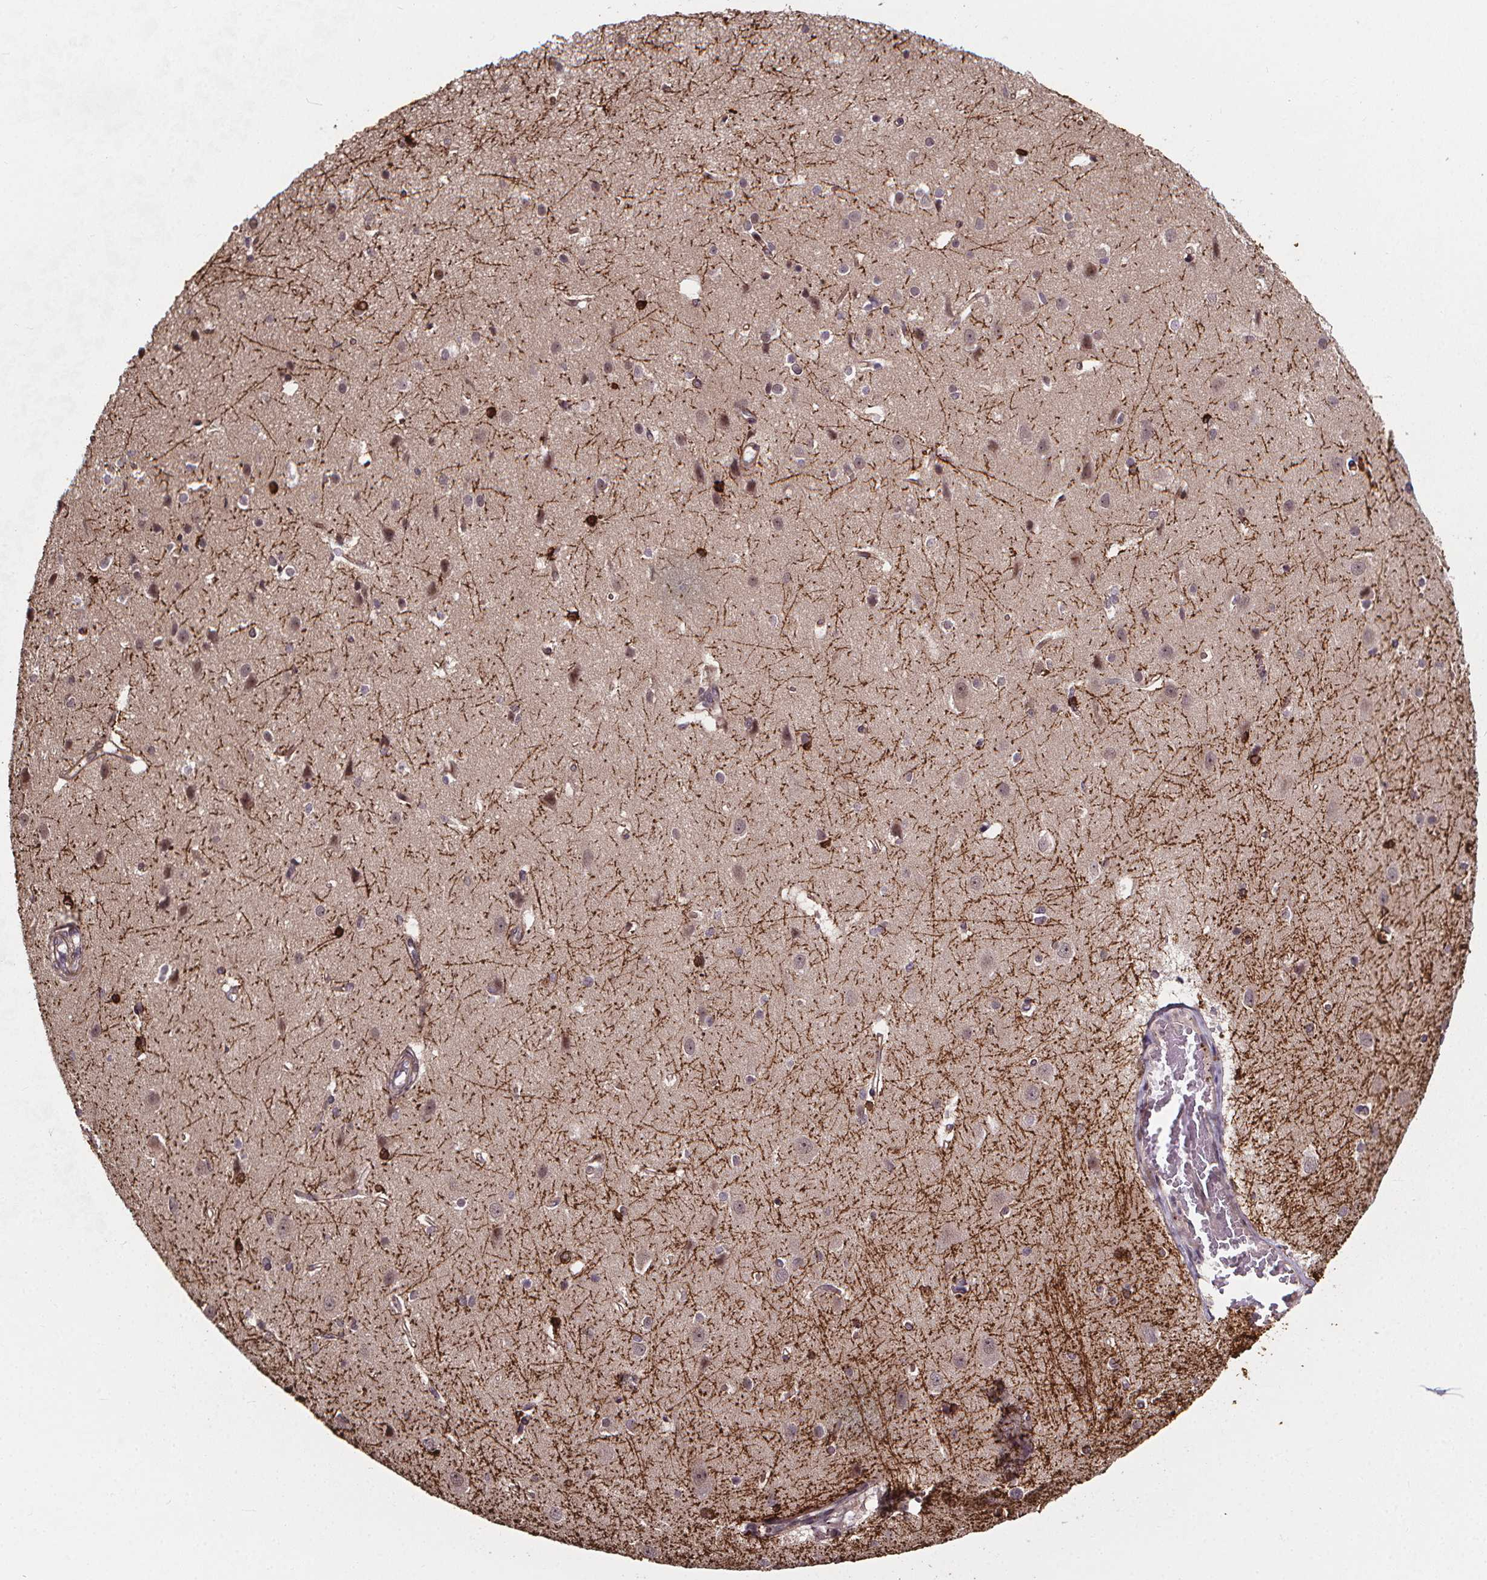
{"staining": {"intensity": "negative", "quantity": "none", "location": "none"}, "tissue": "cerebral cortex", "cell_type": "Endothelial cells", "image_type": "normal", "snomed": [{"axis": "morphology", "description": "Normal tissue, NOS"}, {"axis": "topography", "description": "Cerebral cortex"}], "caption": "This is a micrograph of immunohistochemistry staining of benign cerebral cortex, which shows no staining in endothelial cells.", "gene": "DDIT3", "patient": {"sex": "male", "age": 37}}